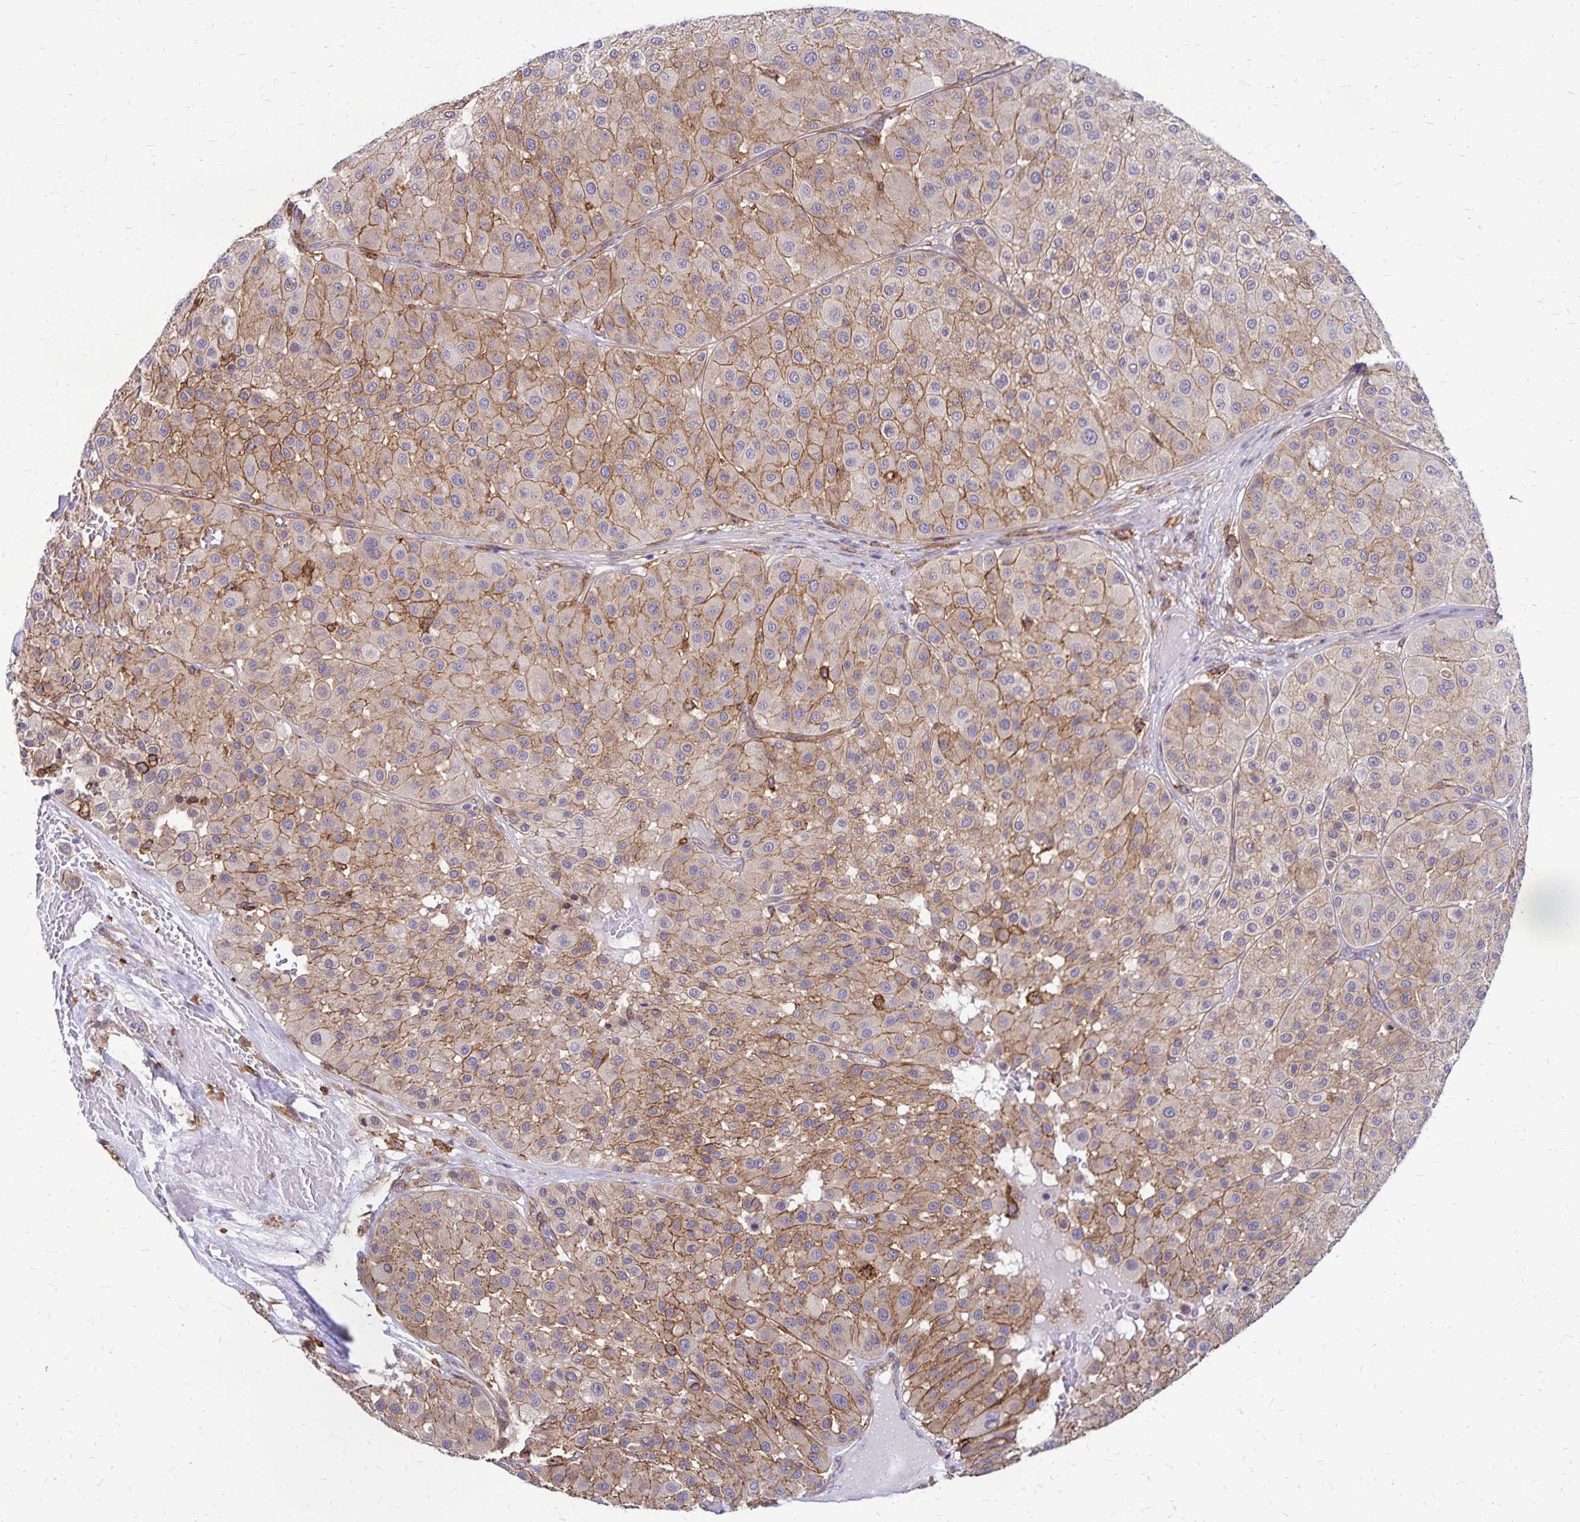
{"staining": {"intensity": "moderate", "quantity": ">75%", "location": "cytoplasmic/membranous"}, "tissue": "melanoma", "cell_type": "Tumor cells", "image_type": "cancer", "snomed": [{"axis": "morphology", "description": "Malignant melanoma, Metastatic site"}, {"axis": "topography", "description": "Smooth muscle"}], "caption": "IHC of human malignant melanoma (metastatic site) reveals medium levels of moderate cytoplasmic/membranous expression in about >75% of tumor cells. Using DAB (brown) and hematoxylin (blue) stains, captured at high magnification using brightfield microscopy.", "gene": "TNS3", "patient": {"sex": "male", "age": 41}}